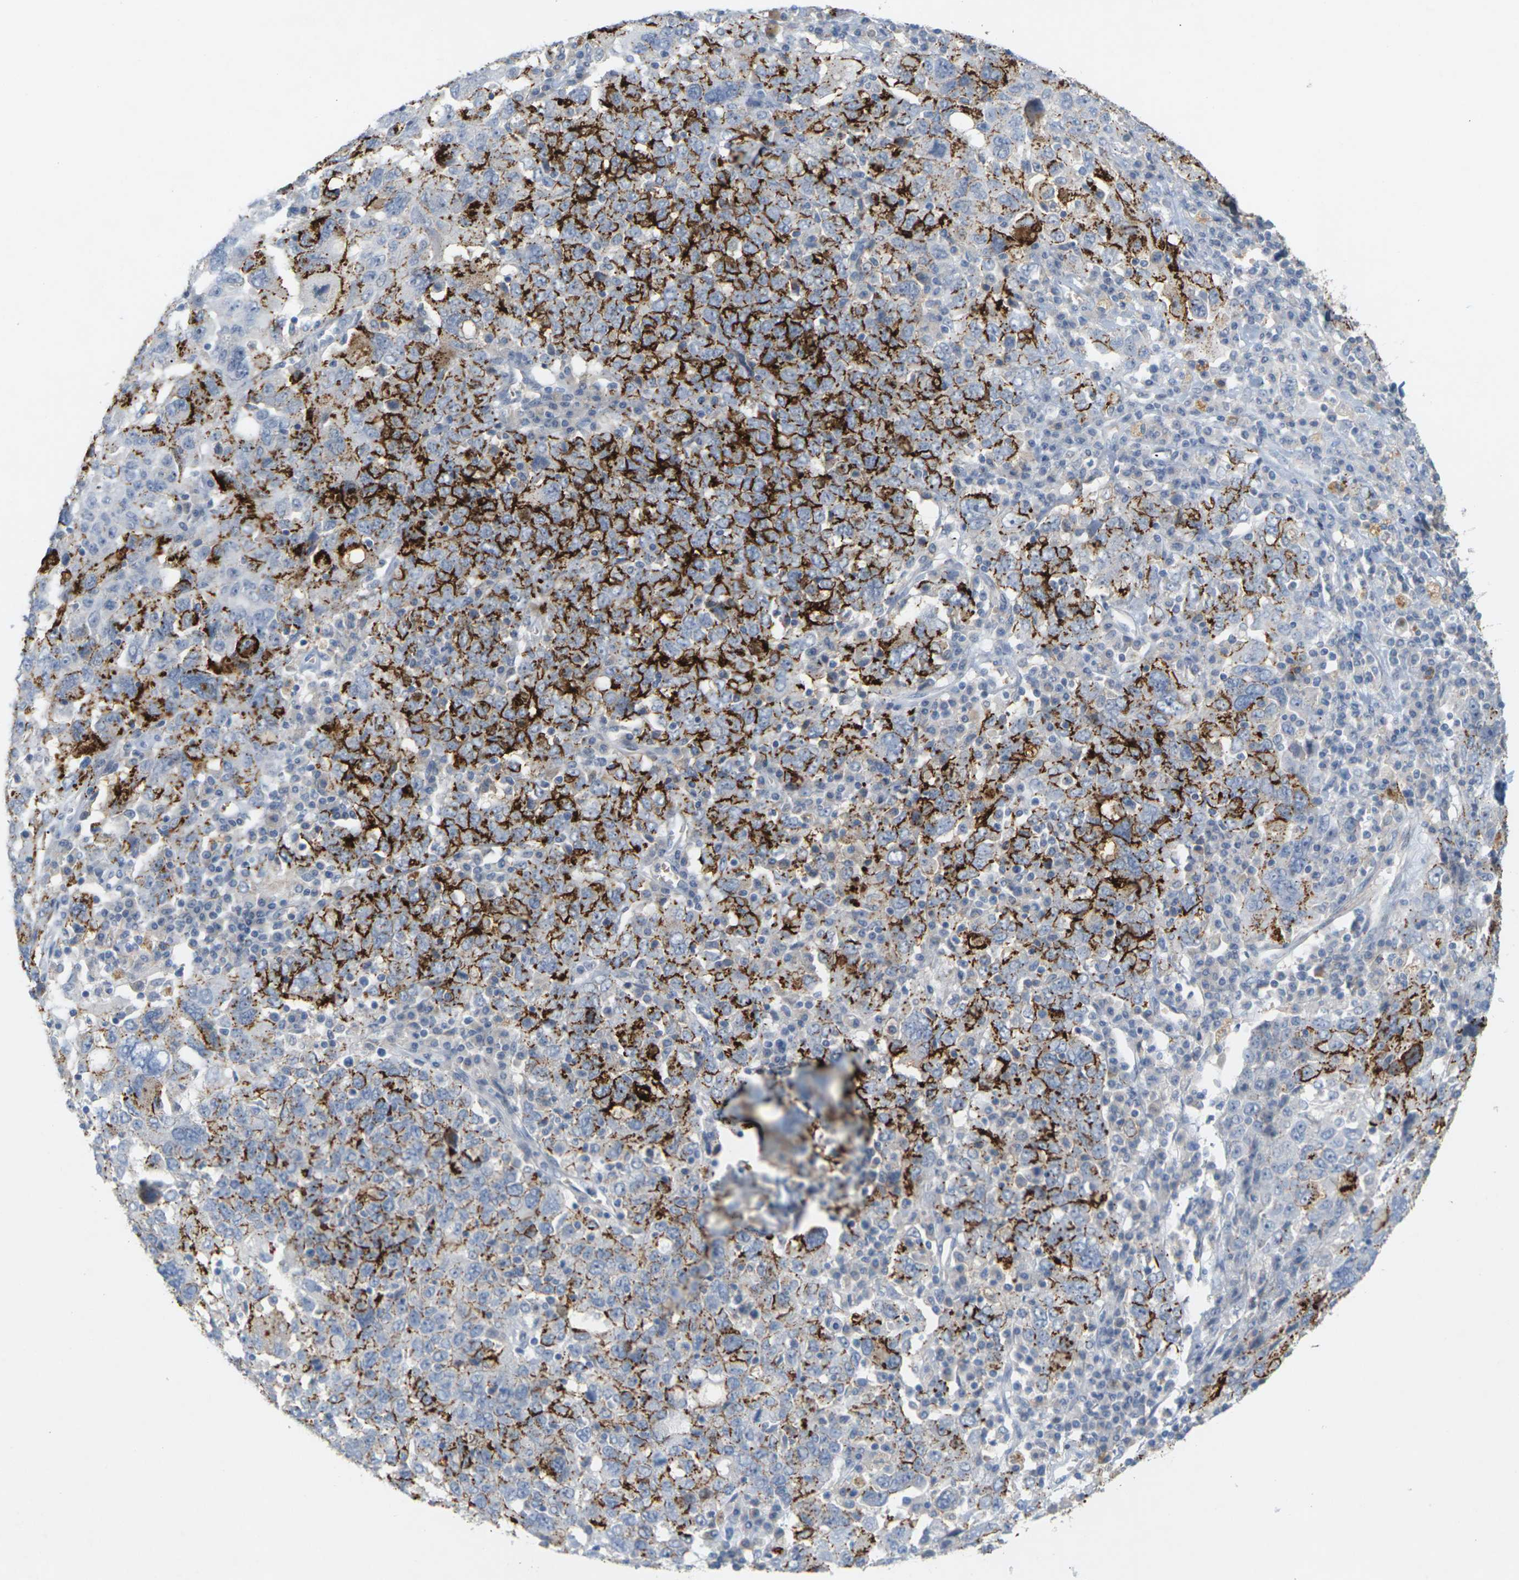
{"staining": {"intensity": "strong", "quantity": "25%-75%", "location": "cytoplasmic/membranous"}, "tissue": "ovarian cancer", "cell_type": "Tumor cells", "image_type": "cancer", "snomed": [{"axis": "morphology", "description": "Carcinoma, endometroid"}, {"axis": "topography", "description": "Ovary"}], "caption": "Strong cytoplasmic/membranous positivity for a protein is seen in approximately 25%-75% of tumor cells of ovarian cancer using IHC.", "gene": "CLDN3", "patient": {"sex": "female", "age": 62}}